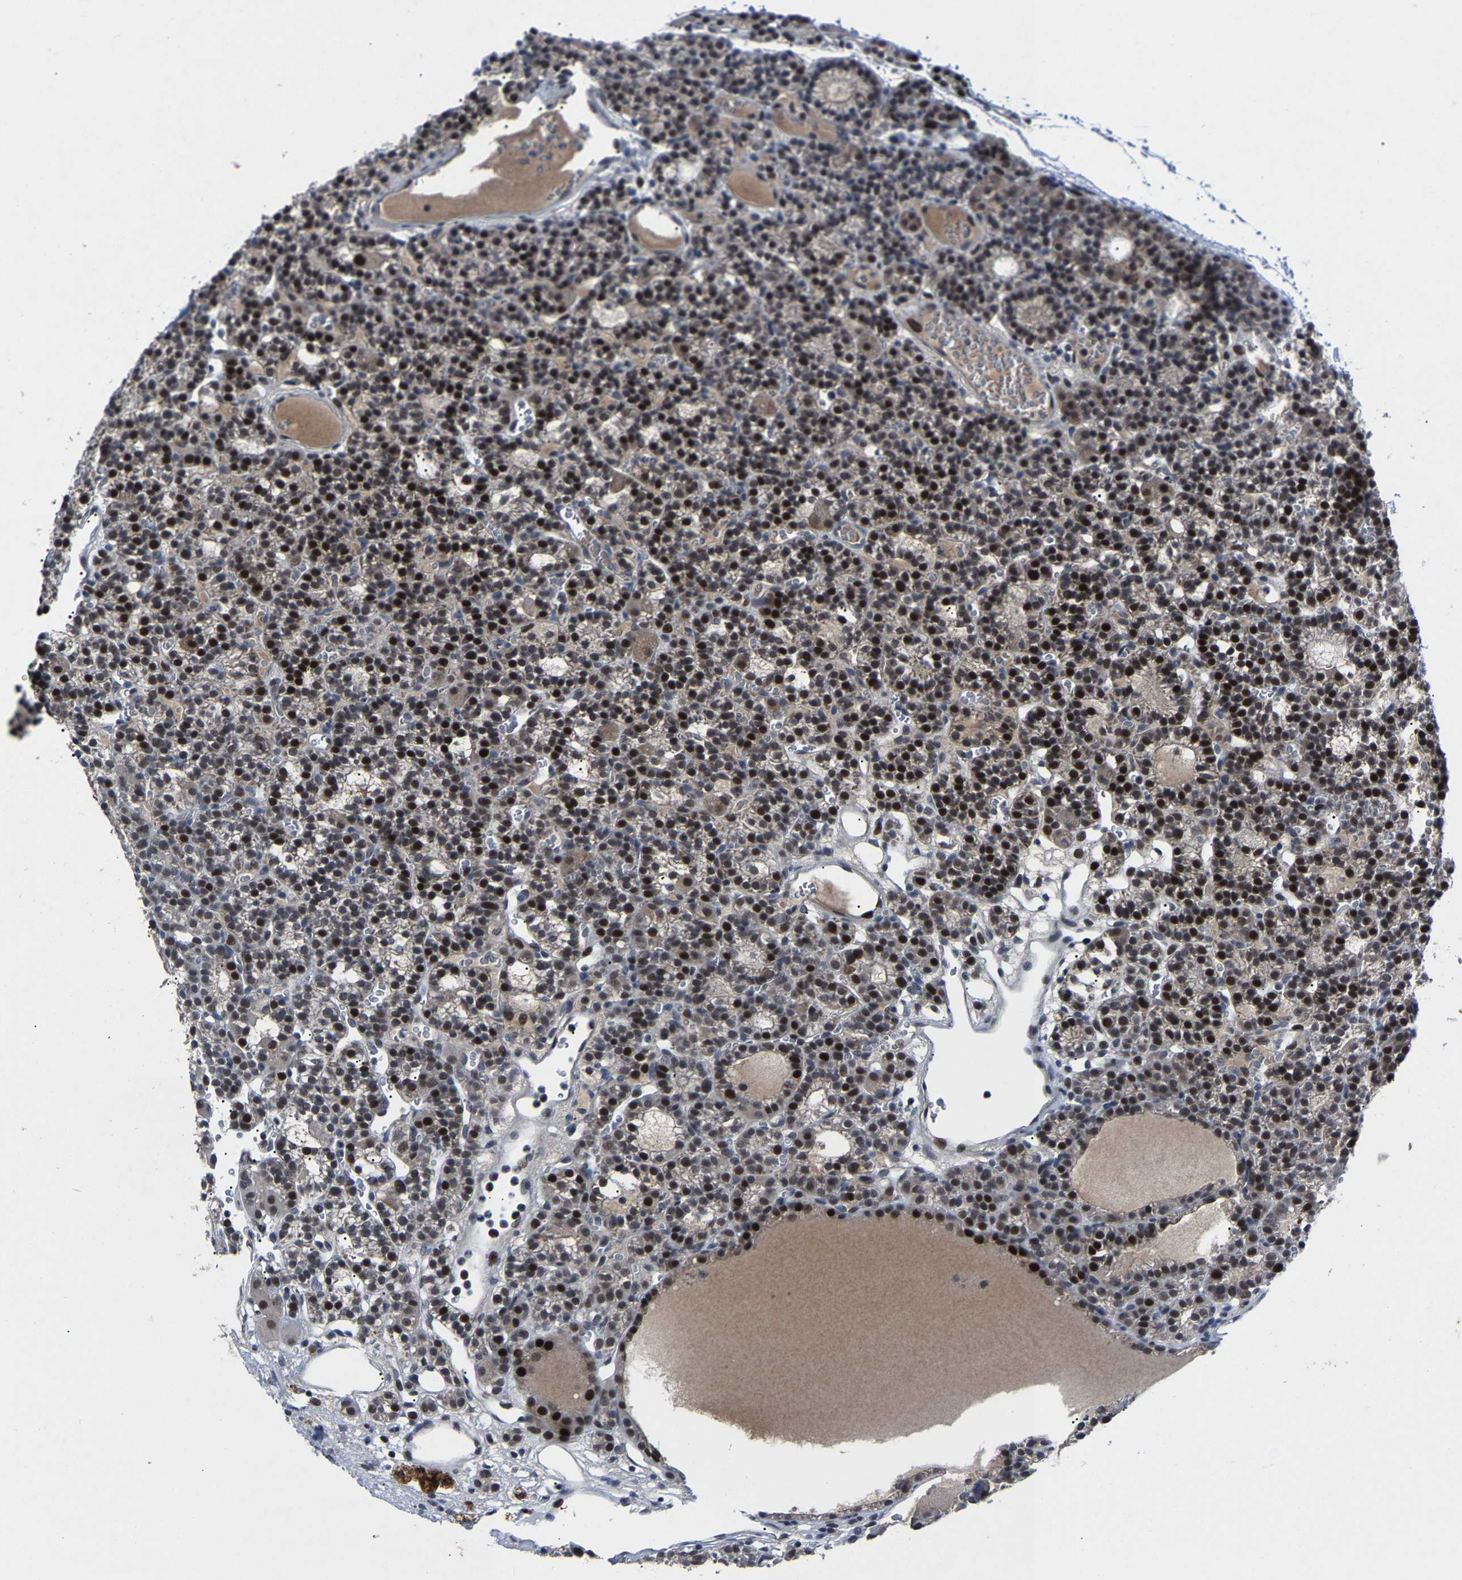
{"staining": {"intensity": "strong", "quantity": ">75%", "location": "nuclear"}, "tissue": "parathyroid gland", "cell_type": "Glandular cells", "image_type": "normal", "snomed": [{"axis": "morphology", "description": "Normal tissue, NOS"}, {"axis": "morphology", "description": "Adenoma, NOS"}, {"axis": "topography", "description": "Parathyroid gland"}], "caption": "Immunohistochemistry (DAB) staining of unremarkable human parathyroid gland reveals strong nuclear protein expression in approximately >75% of glandular cells. The staining was performed using DAB (3,3'-diaminobenzidine) to visualize the protein expression in brown, while the nuclei were stained in blue with hematoxylin (Magnification: 20x).", "gene": "LSM8", "patient": {"sex": "female", "age": 58}}